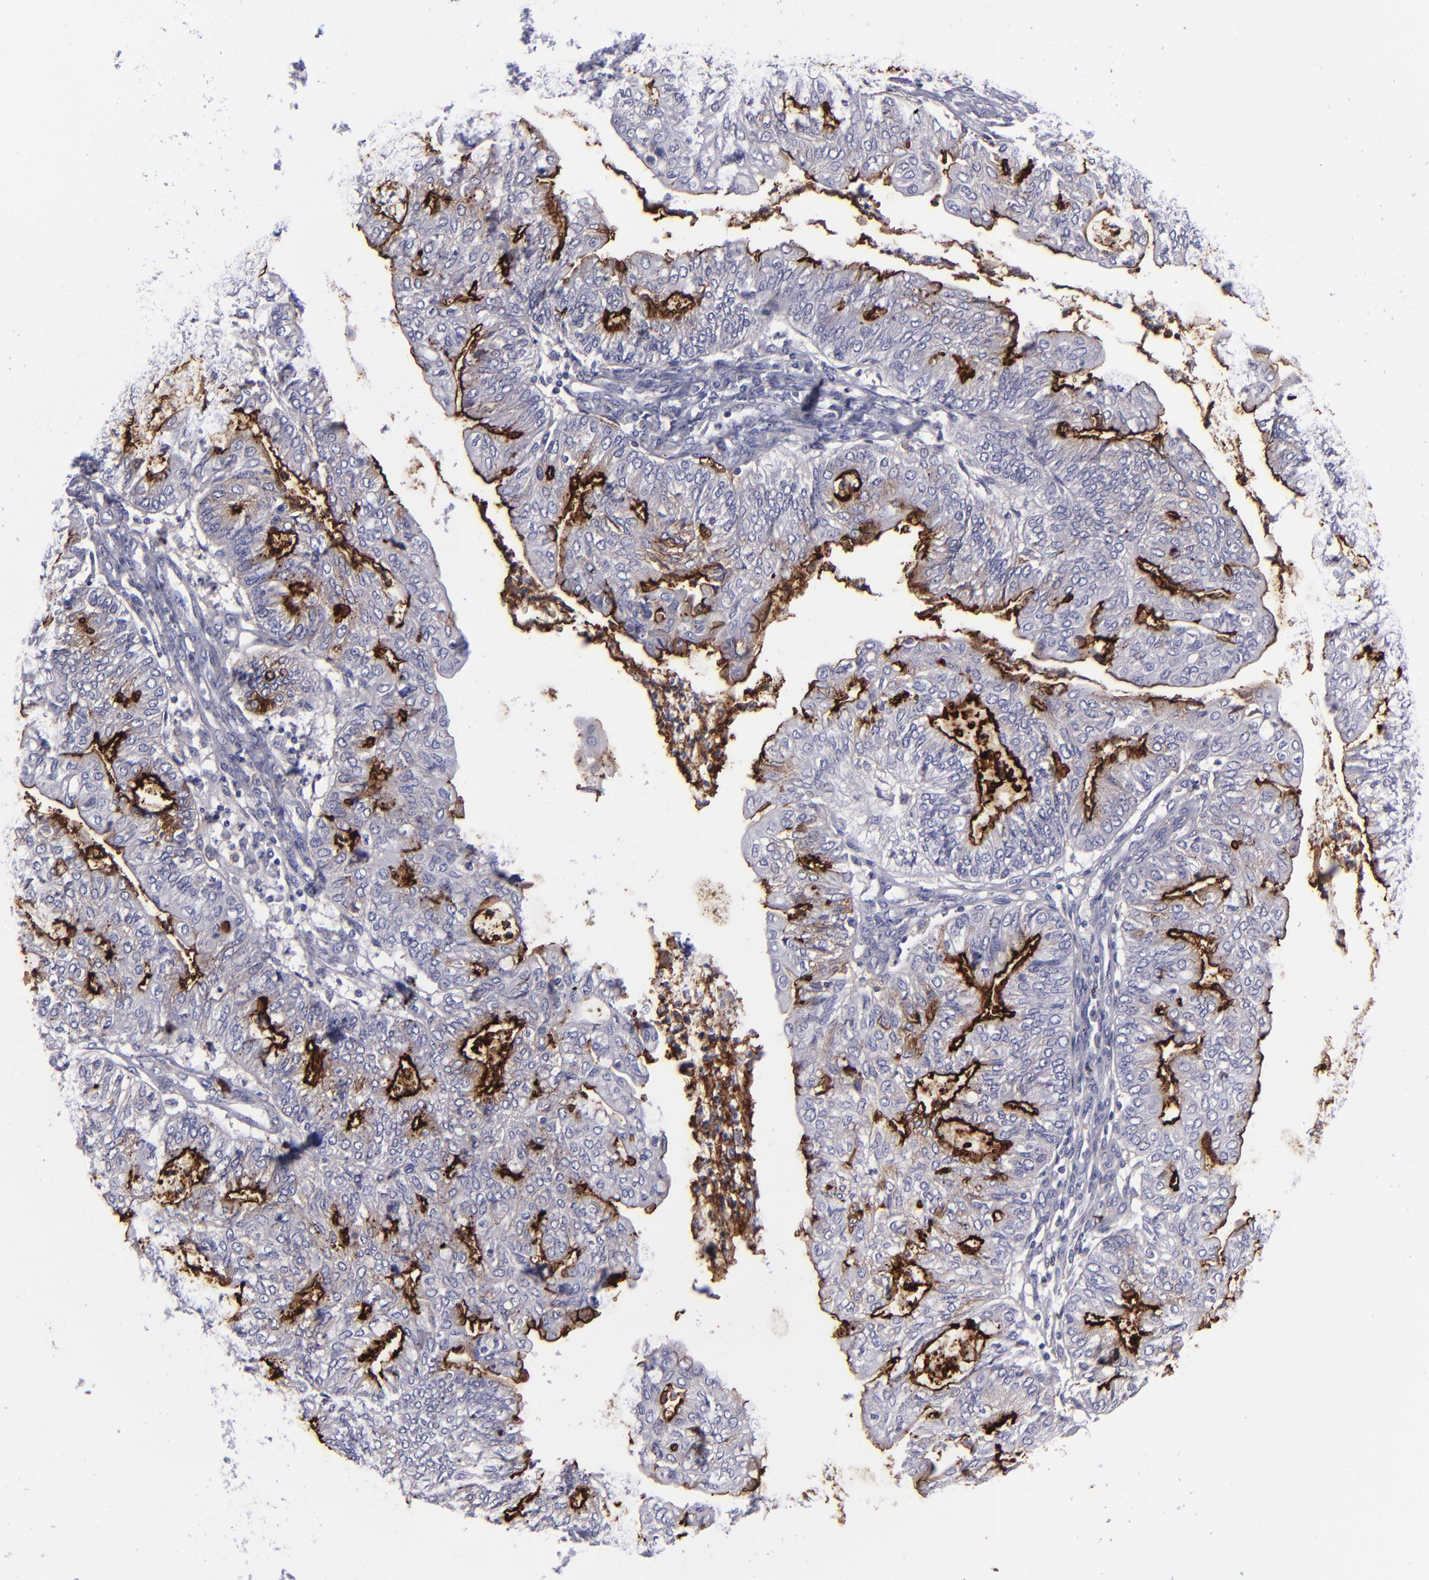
{"staining": {"intensity": "strong", "quantity": "<25%", "location": "cytoplasmic/membranous"}, "tissue": "endometrial cancer", "cell_type": "Tumor cells", "image_type": "cancer", "snomed": [{"axis": "morphology", "description": "Adenocarcinoma, NOS"}, {"axis": "topography", "description": "Endometrium"}], "caption": "Immunohistochemistry micrograph of adenocarcinoma (endometrial) stained for a protein (brown), which demonstrates medium levels of strong cytoplasmic/membranous positivity in approximately <25% of tumor cells.", "gene": "ANPEP", "patient": {"sex": "female", "age": 59}}